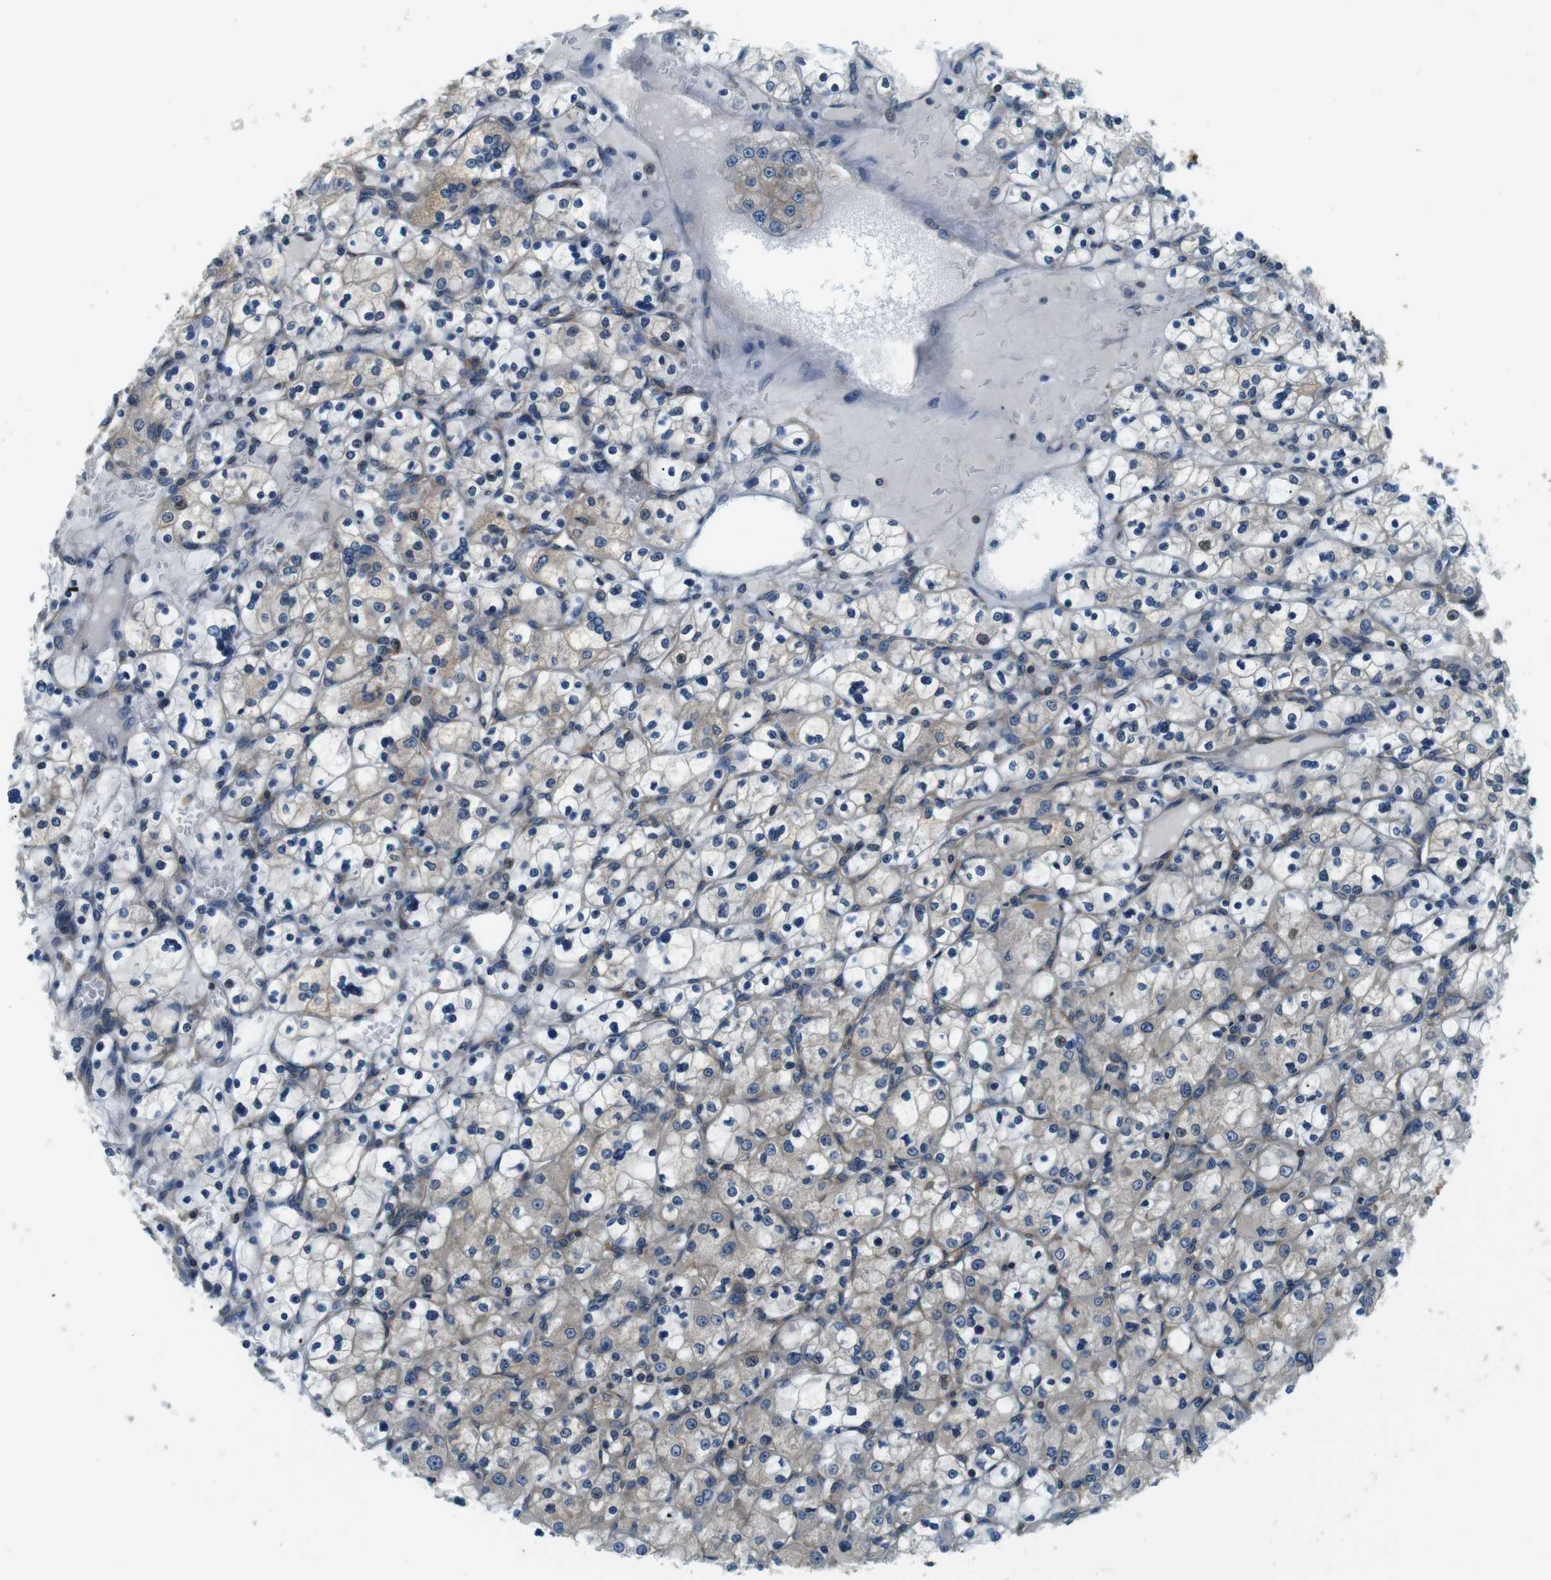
{"staining": {"intensity": "weak", "quantity": "<25%", "location": "cytoplasmic/membranous"}, "tissue": "renal cancer", "cell_type": "Tumor cells", "image_type": "cancer", "snomed": [{"axis": "morphology", "description": "Adenocarcinoma, NOS"}, {"axis": "topography", "description": "Kidney"}], "caption": "DAB (3,3'-diaminobenzidine) immunohistochemical staining of human renal adenocarcinoma shows no significant staining in tumor cells.", "gene": "TSC1", "patient": {"sex": "female", "age": 83}}